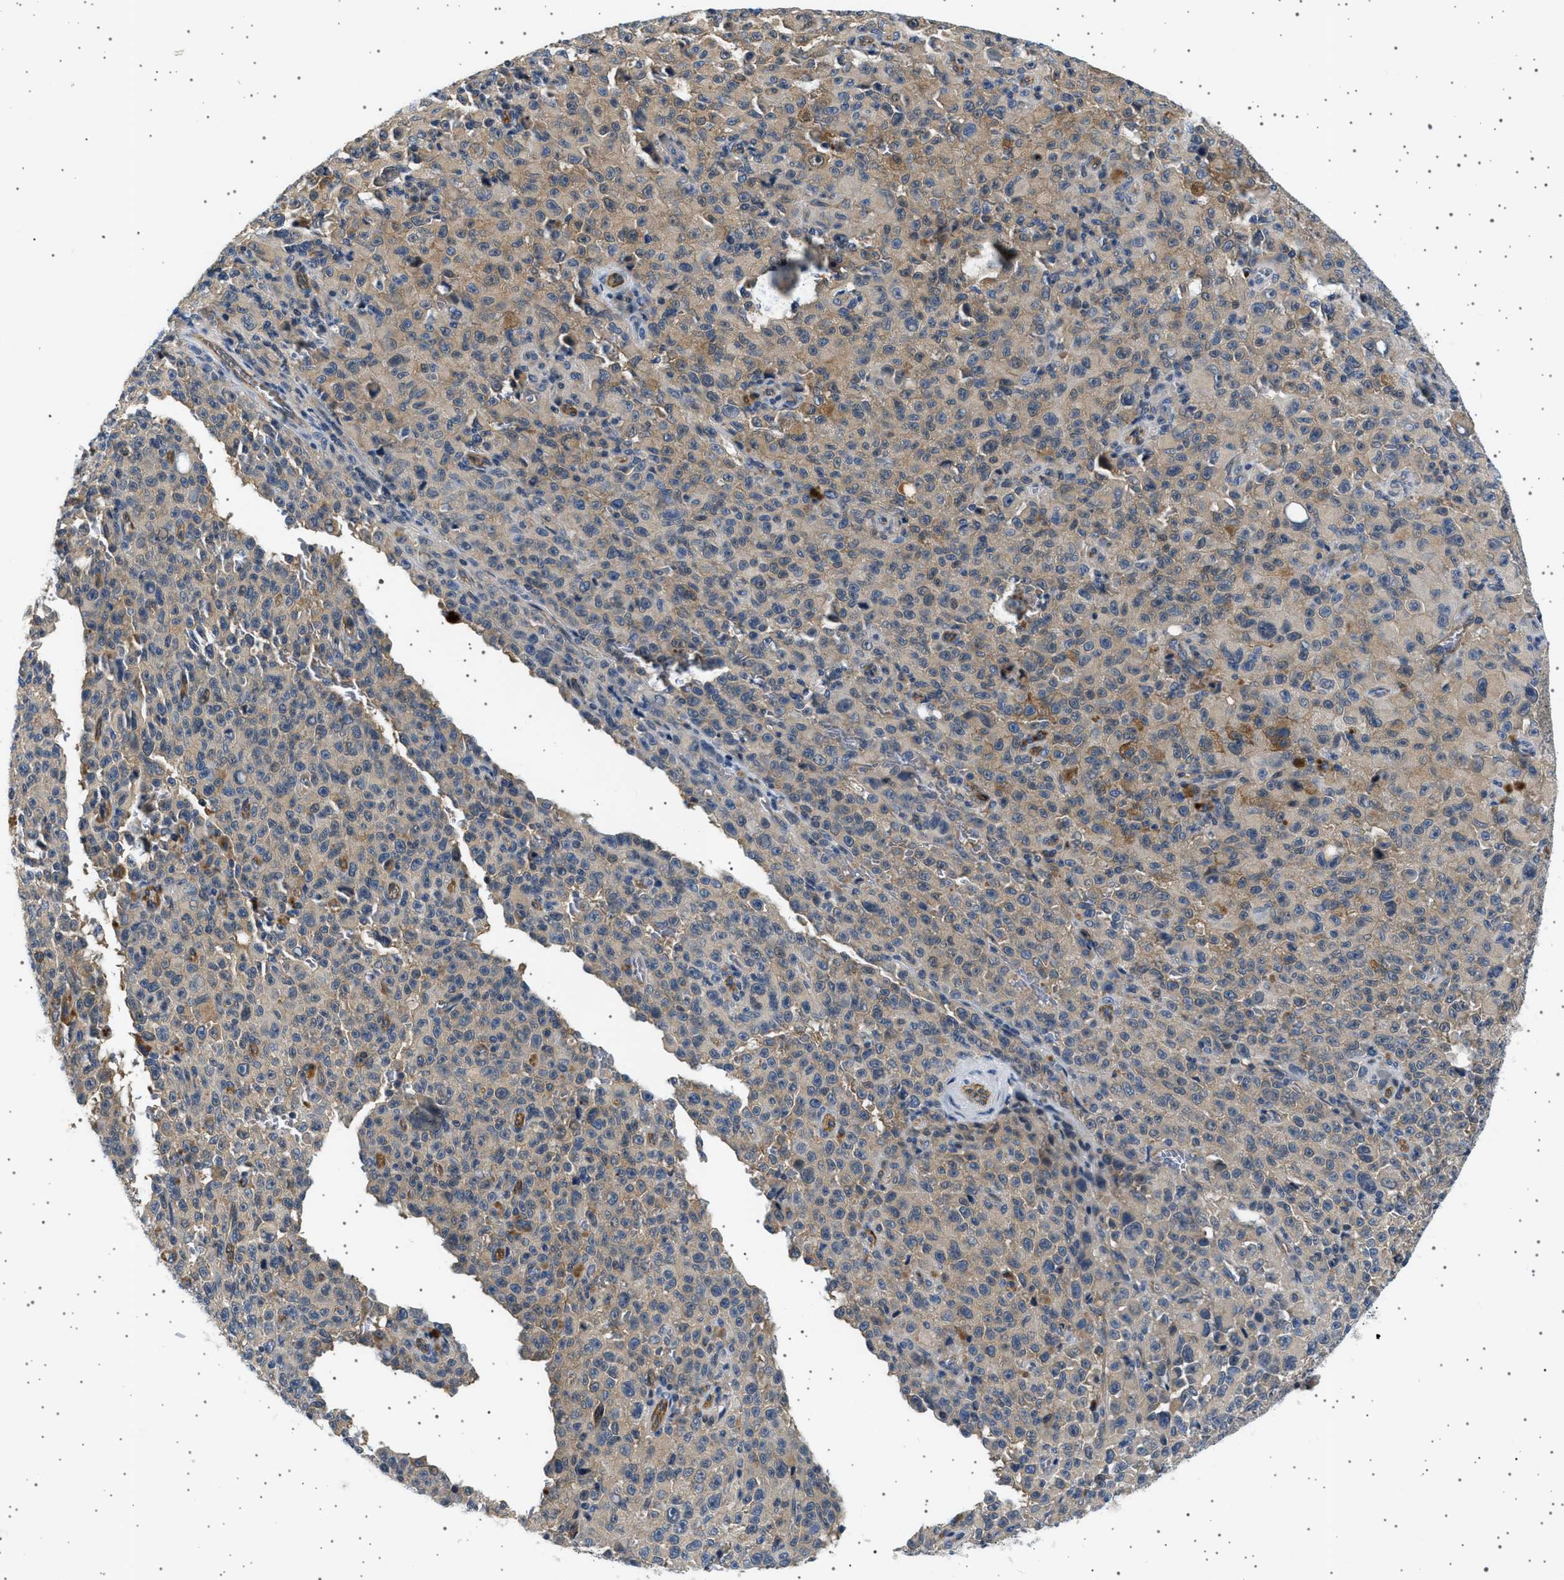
{"staining": {"intensity": "weak", "quantity": "25%-75%", "location": "cytoplasmic/membranous"}, "tissue": "melanoma", "cell_type": "Tumor cells", "image_type": "cancer", "snomed": [{"axis": "morphology", "description": "Malignant melanoma, NOS"}, {"axis": "topography", "description": "Skin"}], "caption": "The micrograph demonstrates immunohistochemical staining of melanoma. There is weak cytoplasmic/membranous staining is seen in approximately 25%-75% of tumor cells.", "gene": "PLPP6", "patient": {"sex": "female", "age": 82}}